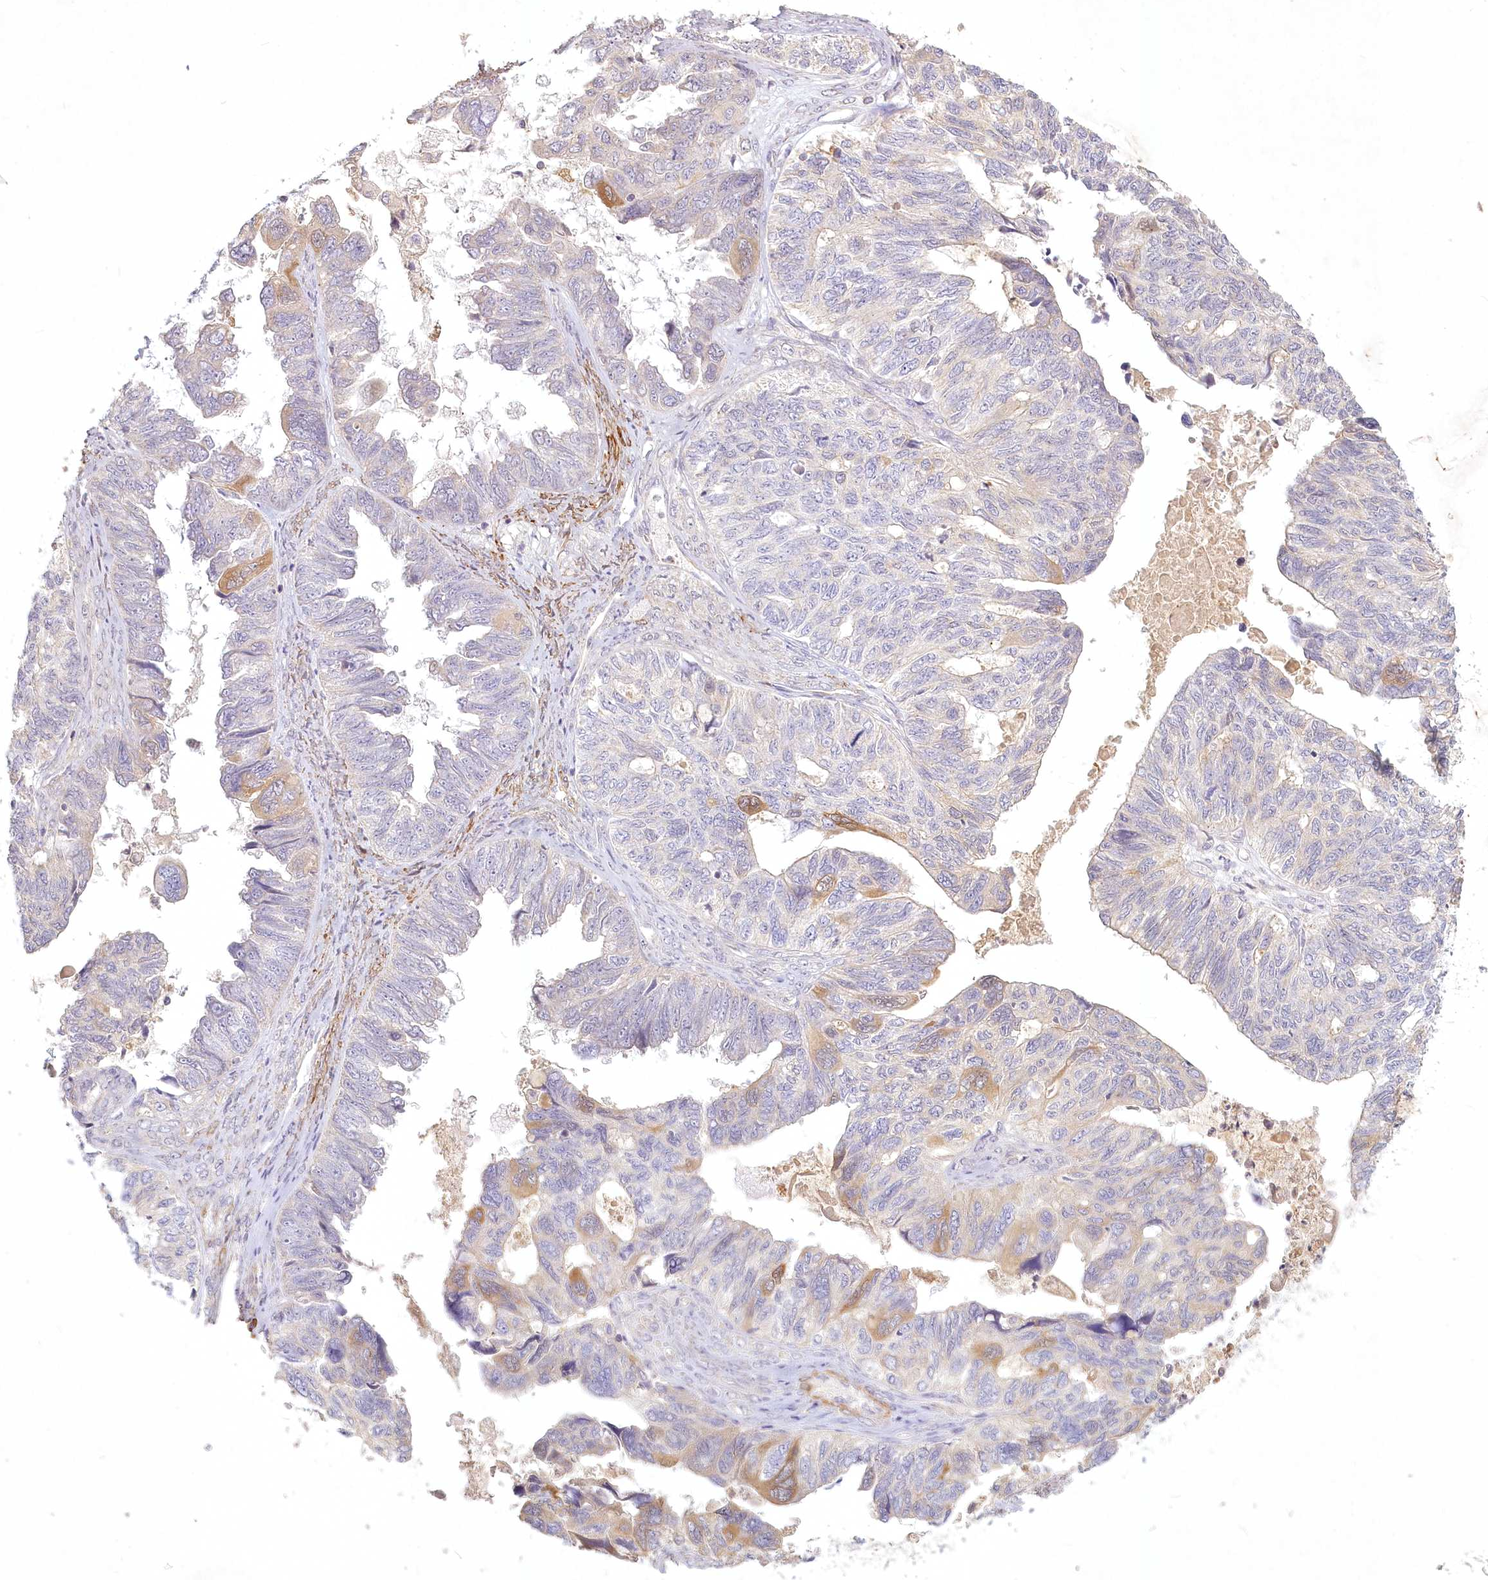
{"staining": {"intensity": "moderate", "quantity": "<25%", "location": "cytoplasmic/membranous"}, "tissue": "ovarian cancer", "cell_type": "Tumor cells", "image_type": "cancer", "snomed": [{"axis": "morphology", "description": "Cystadenocarcinoma, serous, NOS"}, {"axis": "topography", "description": "Ovary"}], "caption": "Approximately <25% of tumor cells in human serous cystadenocarcinoma (ovarian) reveal moderate cytoplasmic/membranous protein positivity as visualized by brown immunohistochemical staining.", "gene": "INPP4B", "patient": {"sex": "female", "age": 79}}